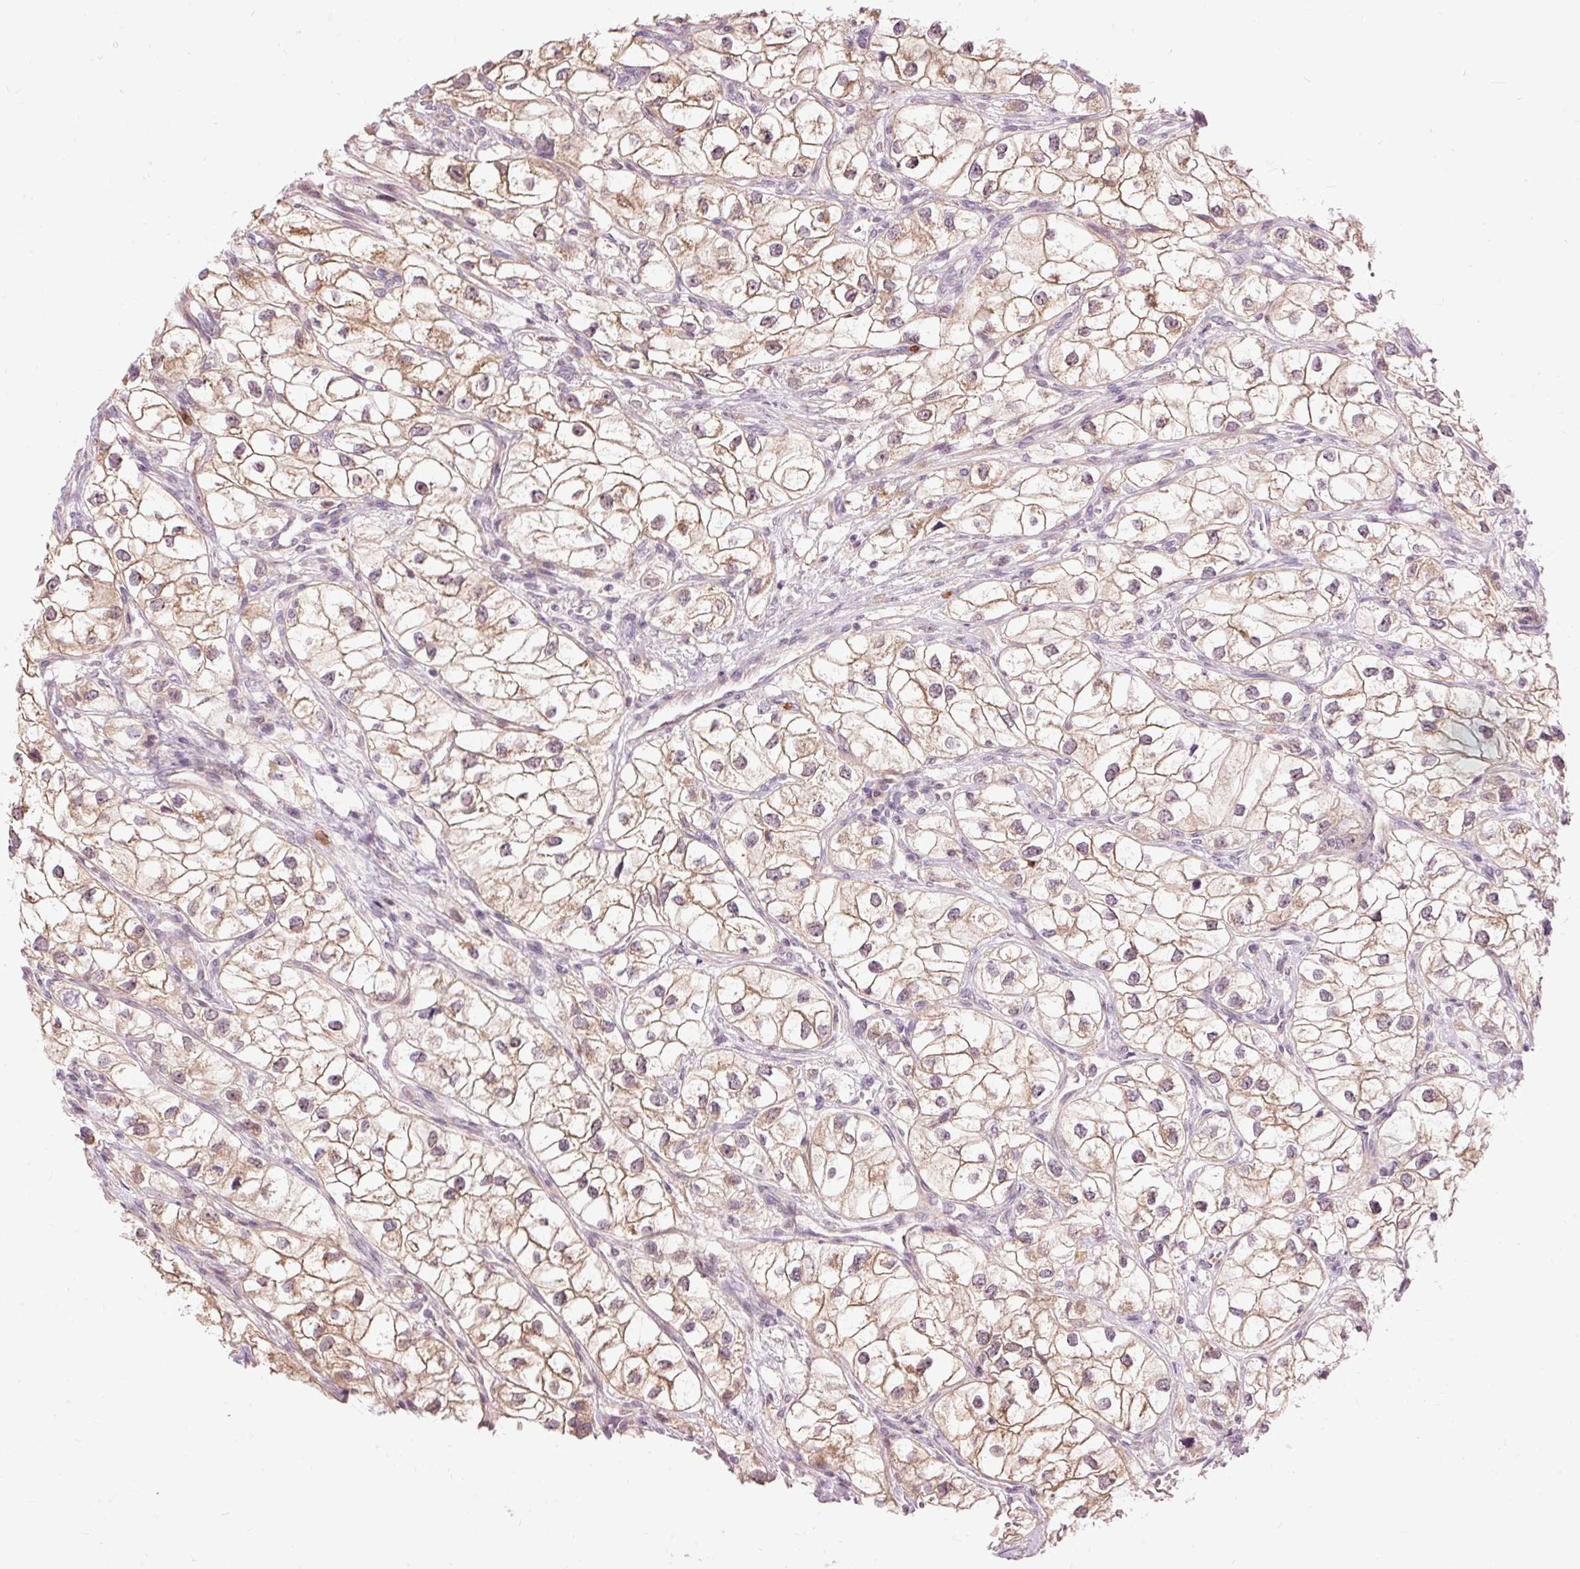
{"staining": {"intensity": "moderate", "quantity": ">75%", "location": "cytoplasmic/membranous"}, "tissue": "renal cancer", "cell_type": "Tumor cells", "image_type": "cancer", "snomed": [{"axis": "morphology", "description": "Adenocarcinoma, NOS"}, {"axis": "topography", "description": "Kidney"}], "caption": "IHC of renal adenocarcinoma shows medium levels of moderate cytoplasmic/membranous positivity in approximately >75% of tumor cells.", "gene": "PRDX5", "patient": {"sex": "male", "age": 59}}